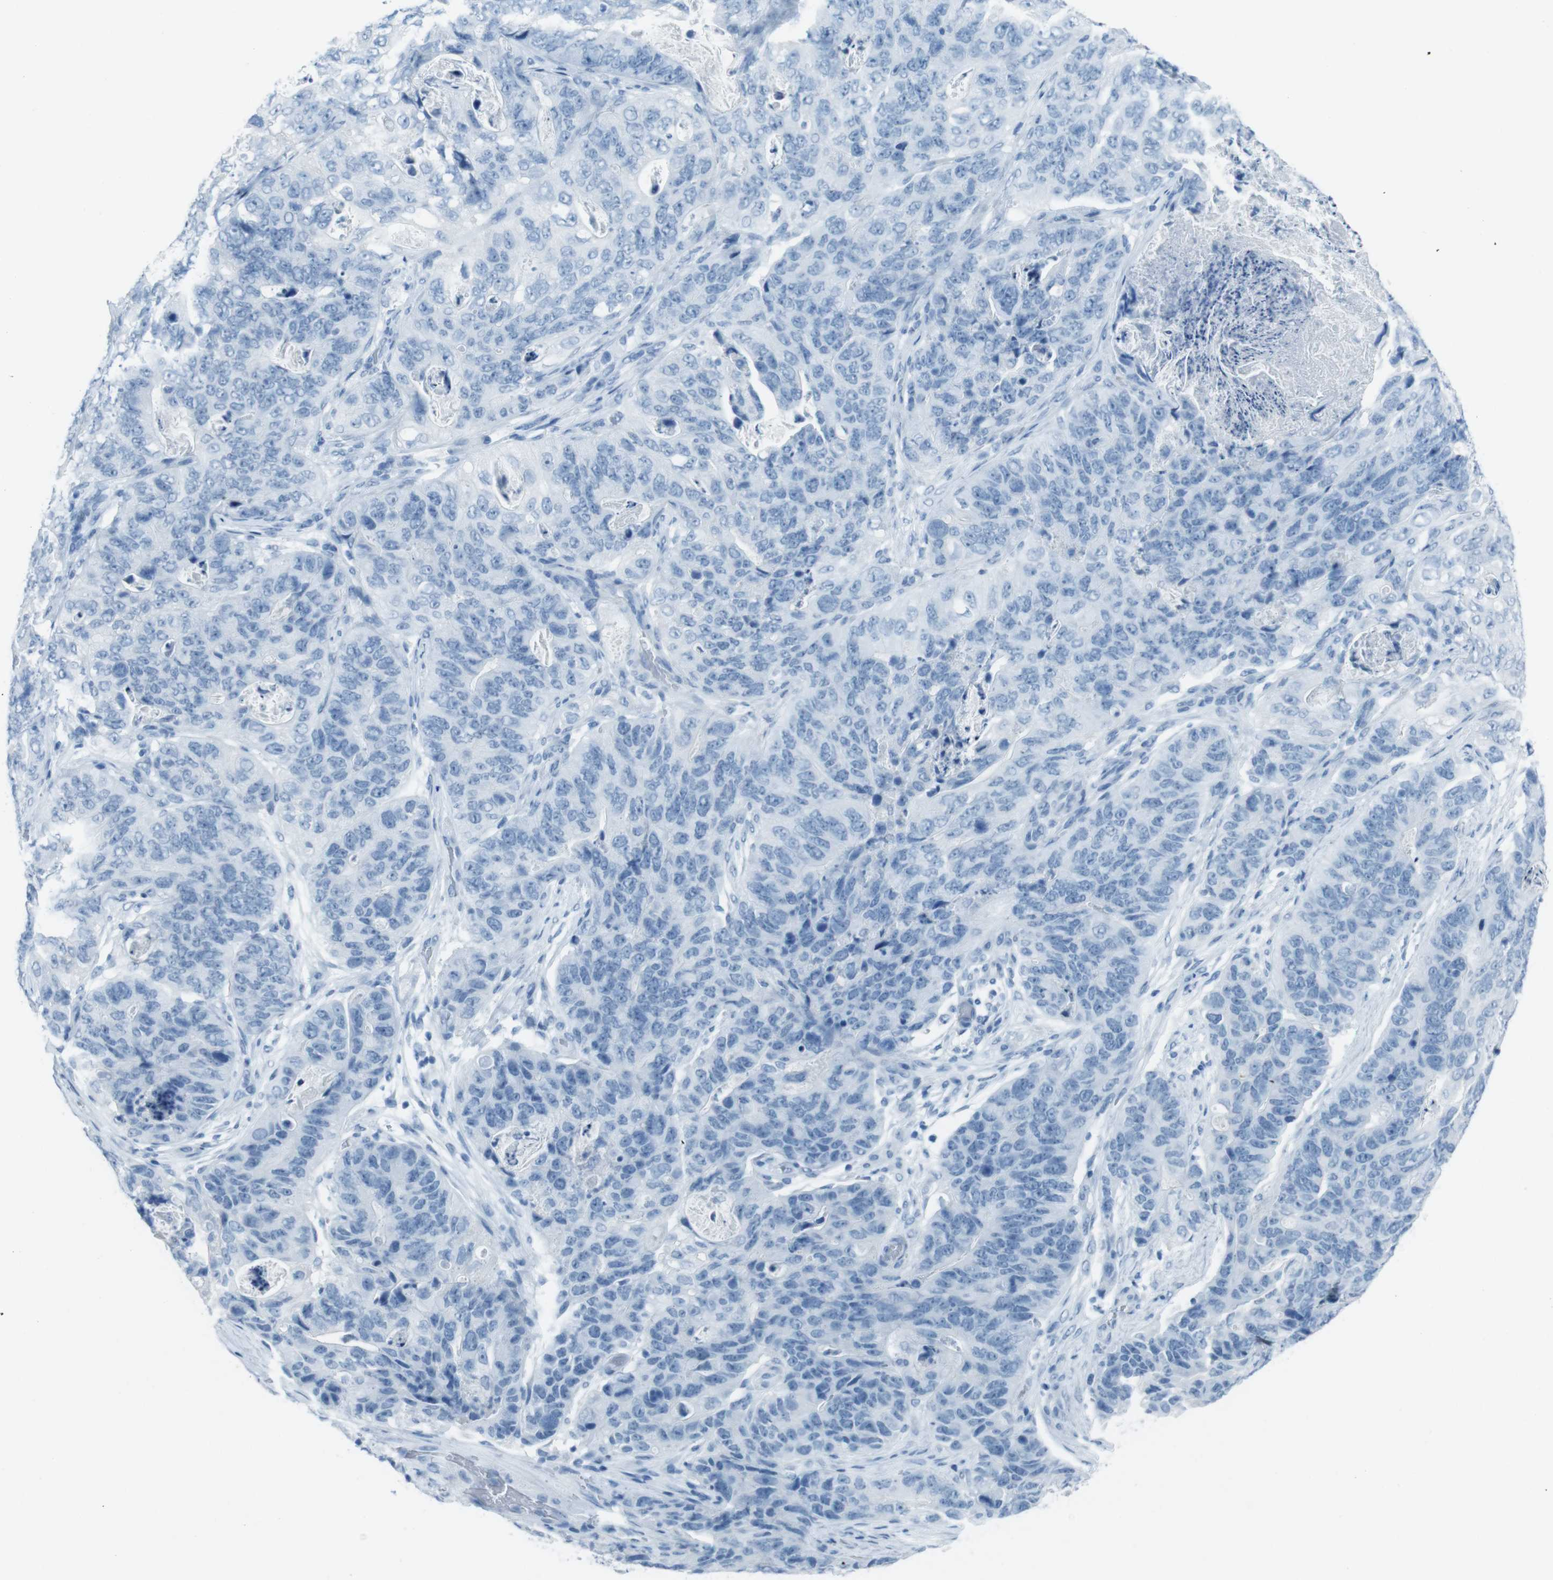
{"staining": {"intensity": "negative", "quantity": "none", "location": "none"}, "tissue": "stomach cancer", "cell_type": "Tumor cells", "image_type": "cancer", "snomed": [{"axis": "morphology", "description": "Adenocarcinoma, NOS"}, {"axis": "topography", "description": "Stomach"}], "caption": "Immunohistochemistry photomicrograph of human stomach adenocarcinoma stained for a protein (brown), which displays no expression in tumor cells.", "gene": "TMEM207", "patient": {"sex": "female", "age": 89}}